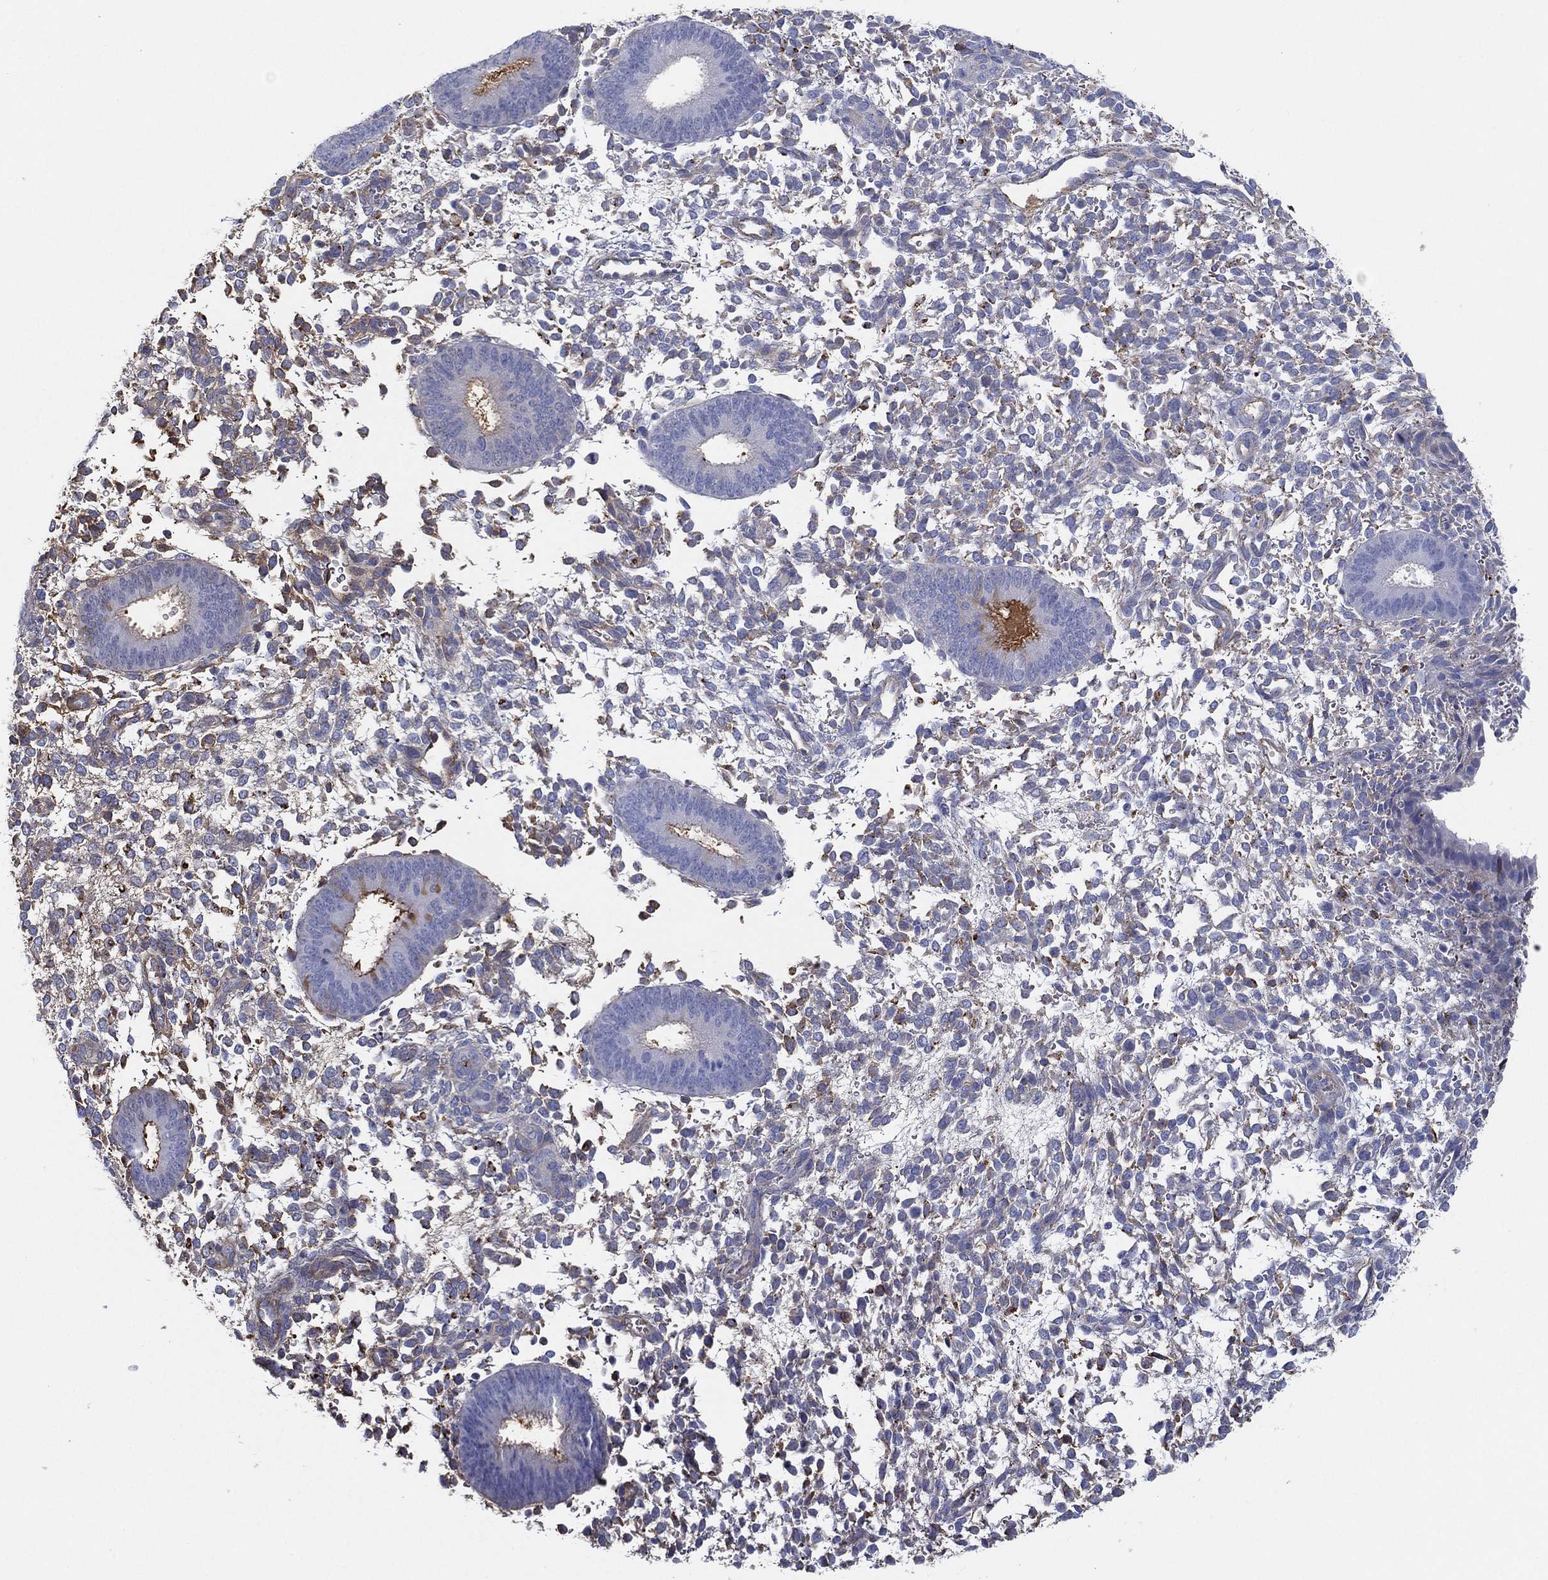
{"staining": {"intensity": "moderate", "quantity": "25%-75%", "location": "cytoplasmic/membranous"}, "tissue": "endometrium", "cell_type": "Cells in endometrial stroma", "image_type": "normal", "snomed": [{"axis": "morphology", "description": "Normal tissue, NOS"}, {"axis": "topography", "description": "Endometrium"}], "caption": "Immunohistochemical staining of benign endometrium displays medium levels of moderate cytoplasmic/membranous positivity in approximately 25%-75% of cells in endometrial stroma.", "gene": "IFNB1", "patient": {"sex": "female", "age": 39}}